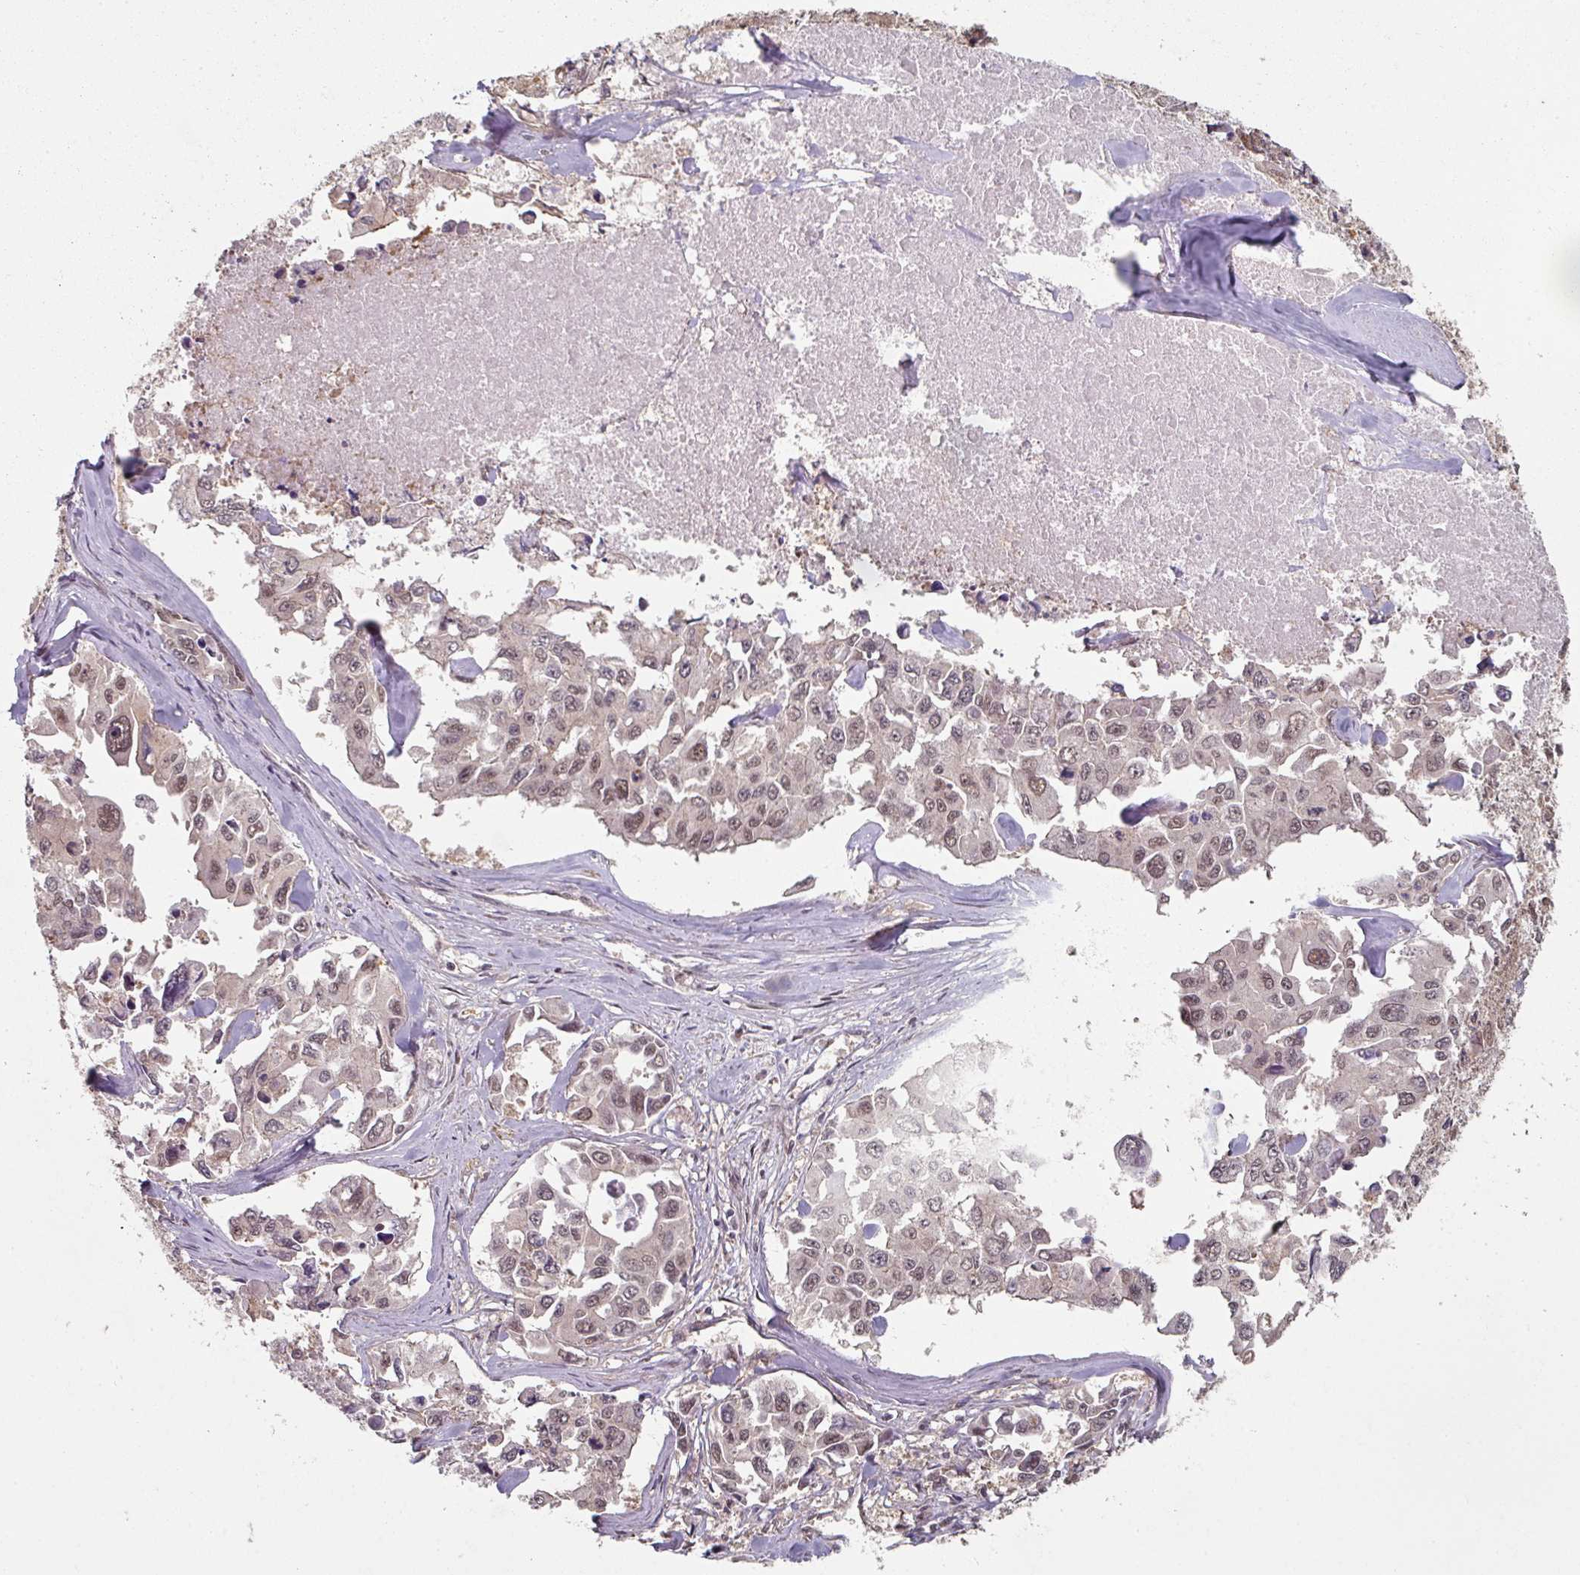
{"staining": {"intensity": "moderate", "quantity": "25%-75%", "location": "nuclear"}, "tissue": "lung cancer", "cell_type": "Tumor cells", "image_type": "cancer", "snomed": [{"axis": "morphology", "description": "Adenocarcinoma, NOS"}, {"axis": "topography", "description": "Lung"}], "caption": "IHC of lung cancer displays medium levels of moderate nuclear staining in about 25%-75% of tumor cells.", "gene": "PSME3IP1", "patient": {"sex": "male", "age": 64}}